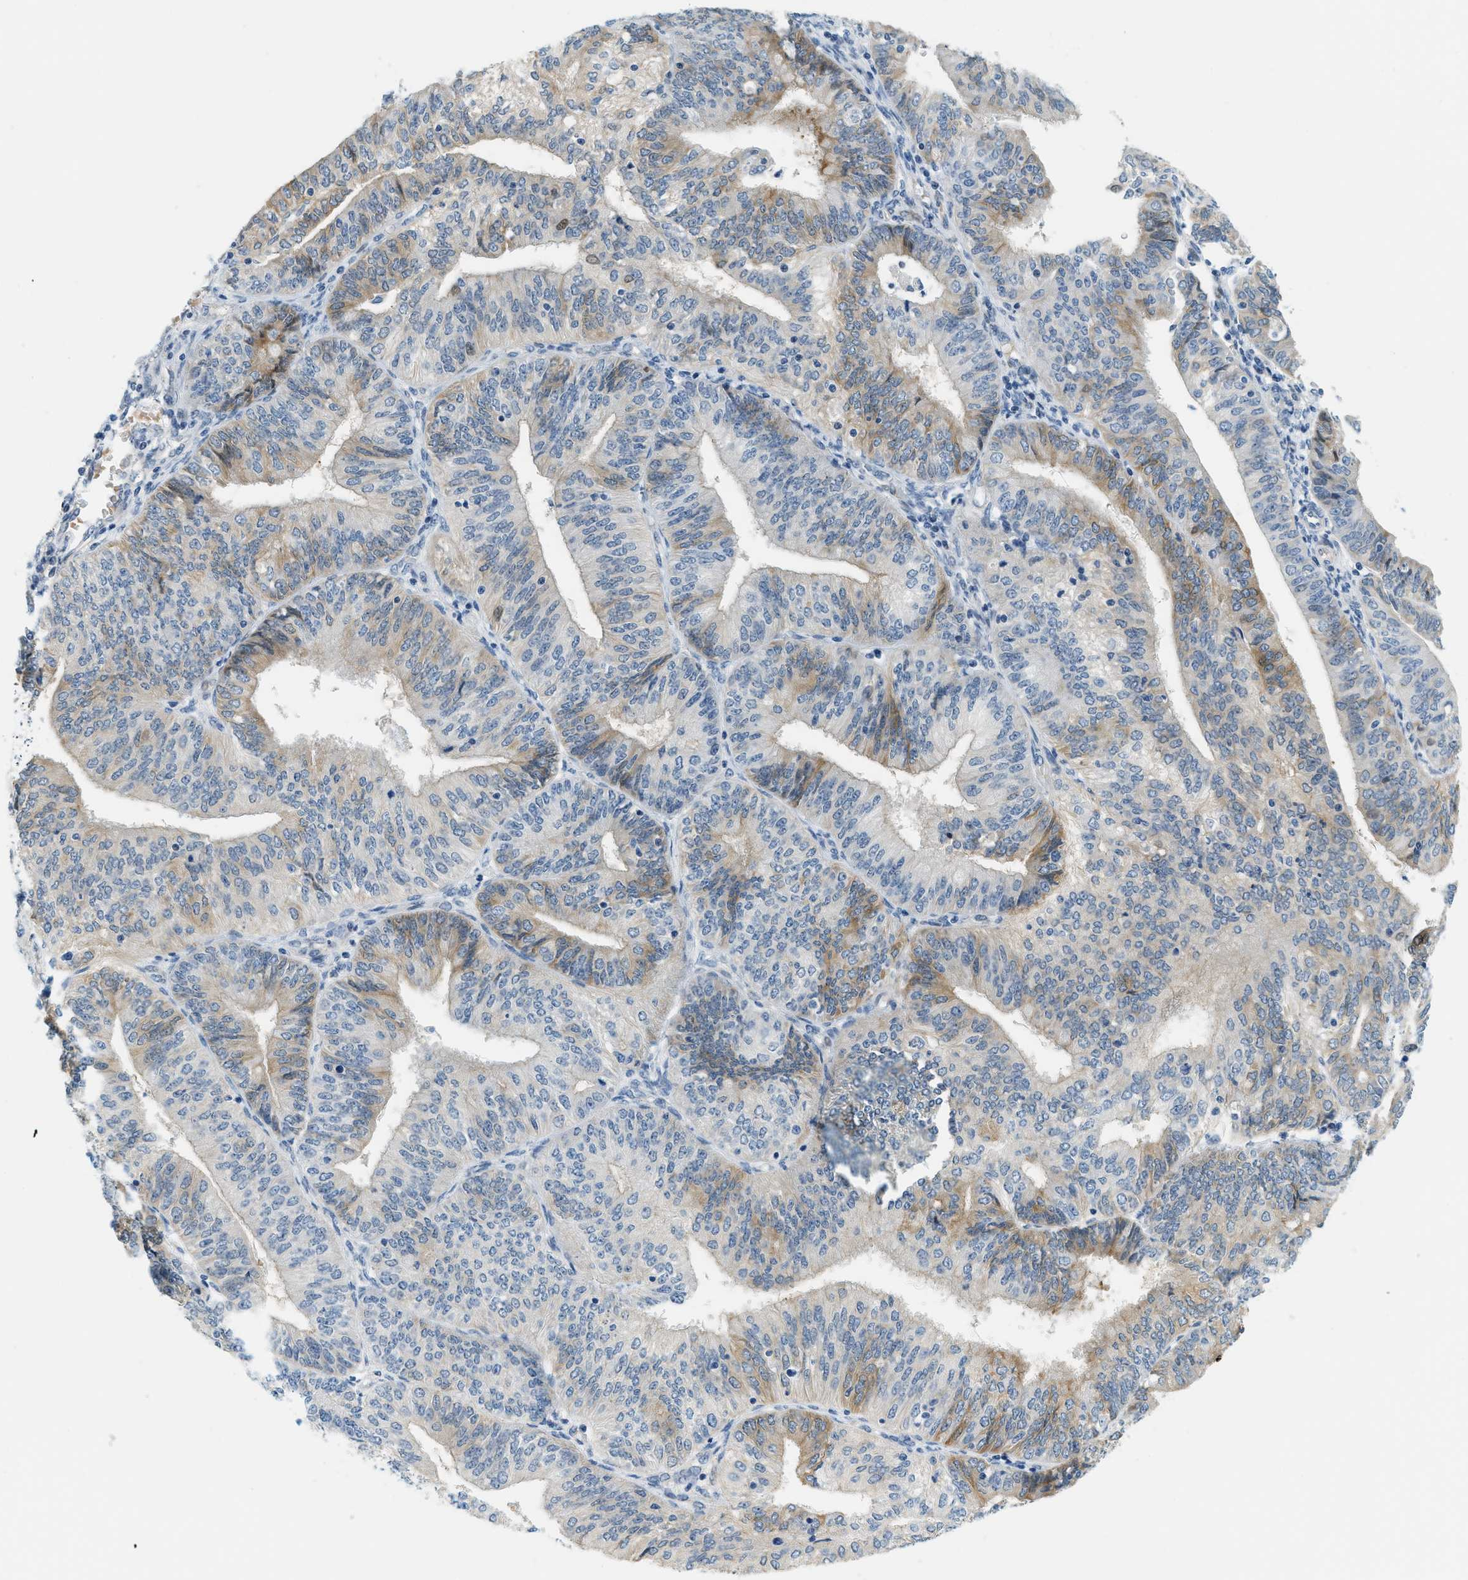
{"staining": {"intensity": "moderate", "quantity": "<25%", "location": "cytoplasmic/membranous"}, "tissue": "endometrial cancer", "cell_type": "Tumor cells", "image_type": "cancer", "snomed": [{"axis": "morphology", "description": "Adenocarcinoma, NOS"}, {"axis": "topography", "description": "Endometrium"}], "caption": "A high-resolution image shows immunohistochemistry (IHC) staining of adenocarcinoma (endometrial), which shows moderate cytoplasmic/membranous positivity in approximately <25% of tumor cells.", "gene": "CYP4X1", "patient": {"sex": "female", "age": 58}}